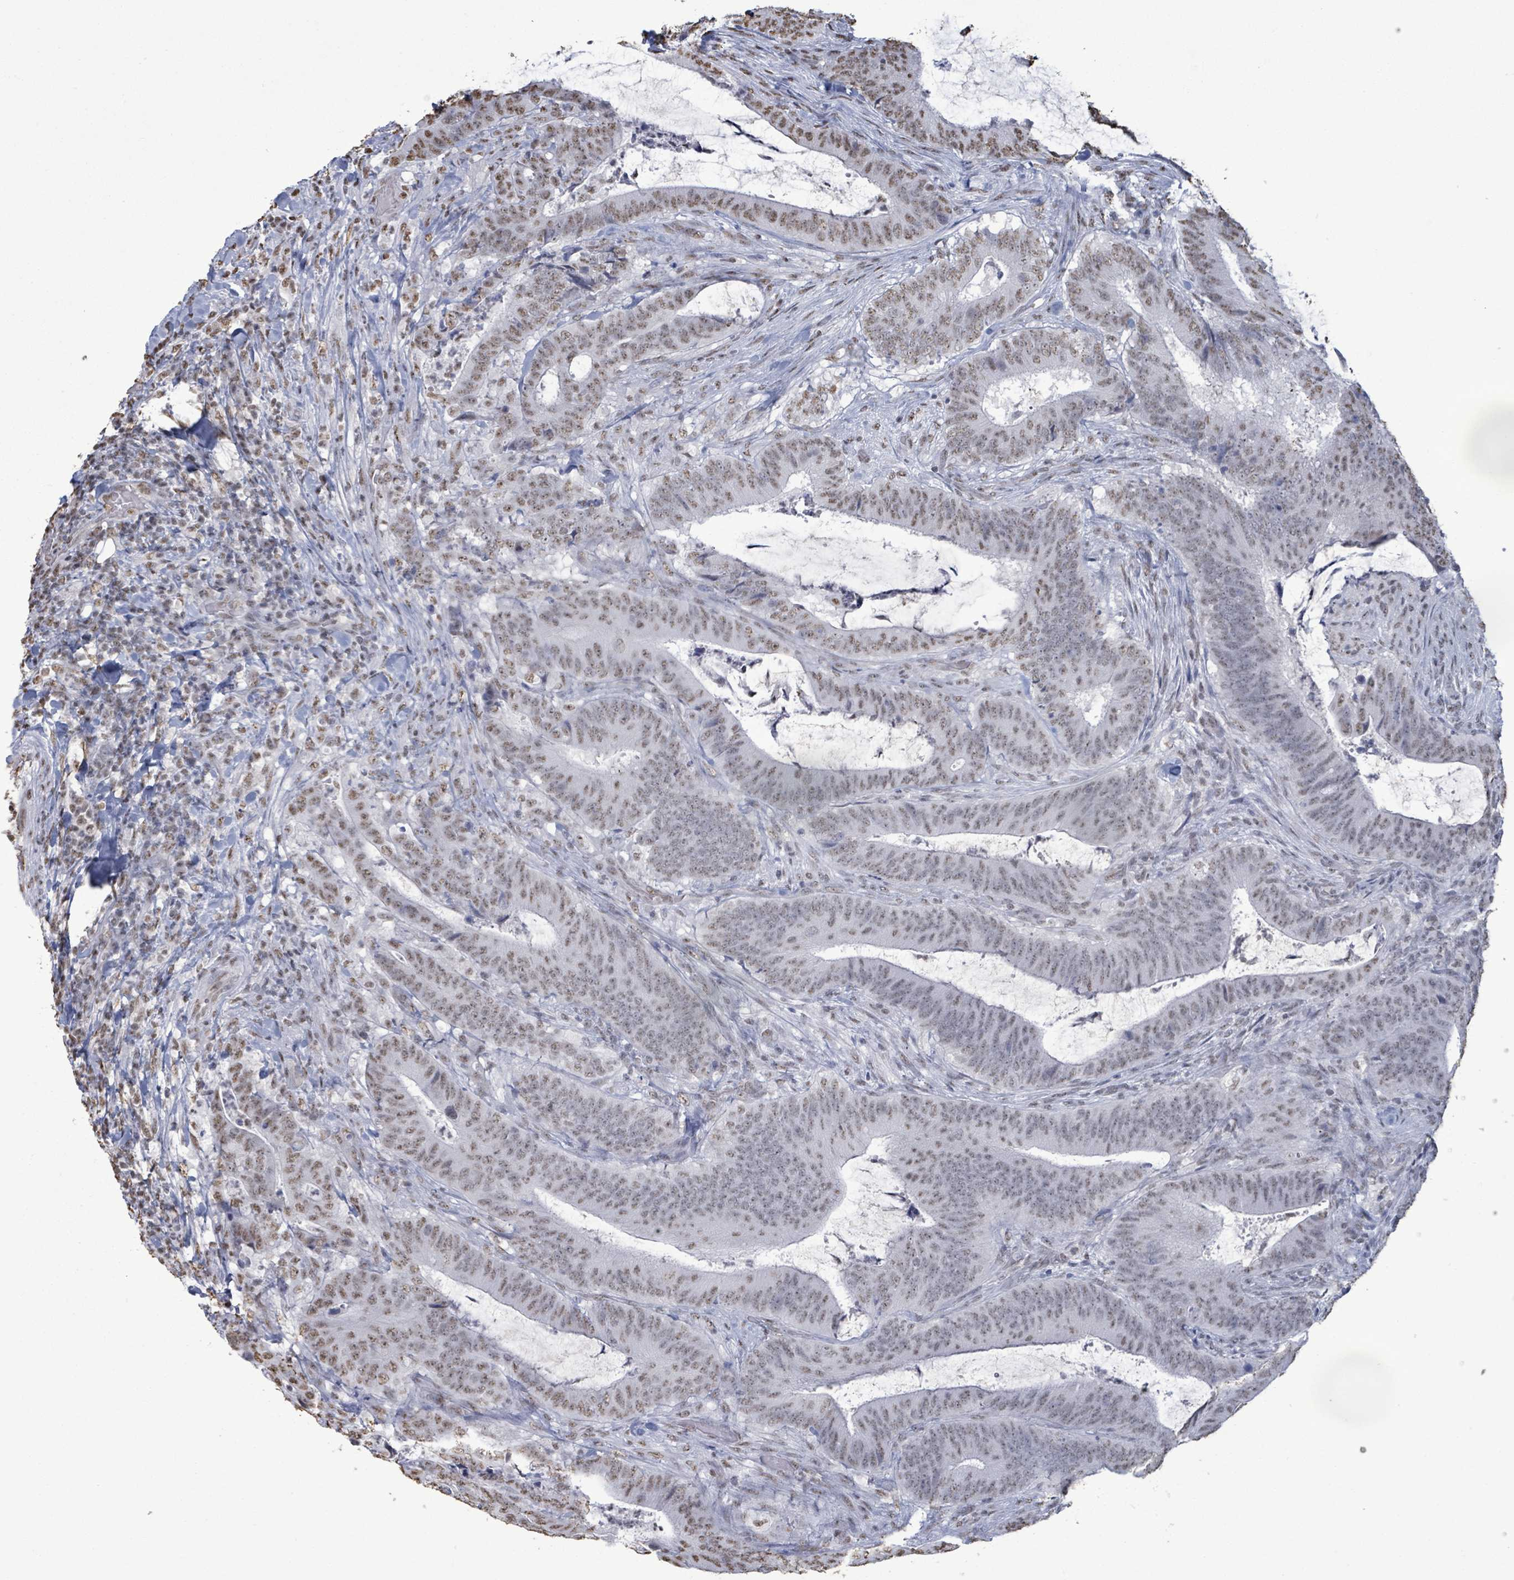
{"staining": {"intensity": "weak", "quantity": ">75%", "location": "nuclear"}, "tissue": "colorectal cancer", "cell_type": "Tumor cells", "image_type": "cancer", "snomed": [{"axis": "morphology", "description": "Adenocarcinoma, NOS"}, {"axis": "topography", "description": "Colon"}], "caption": "A brown stain labels weak nuclear staining of a protein in colorectal cancer (adenocarcinoma) tumor cells.", "gene": "SAMD14", "patient": {"sex": "female", "age": 43}}